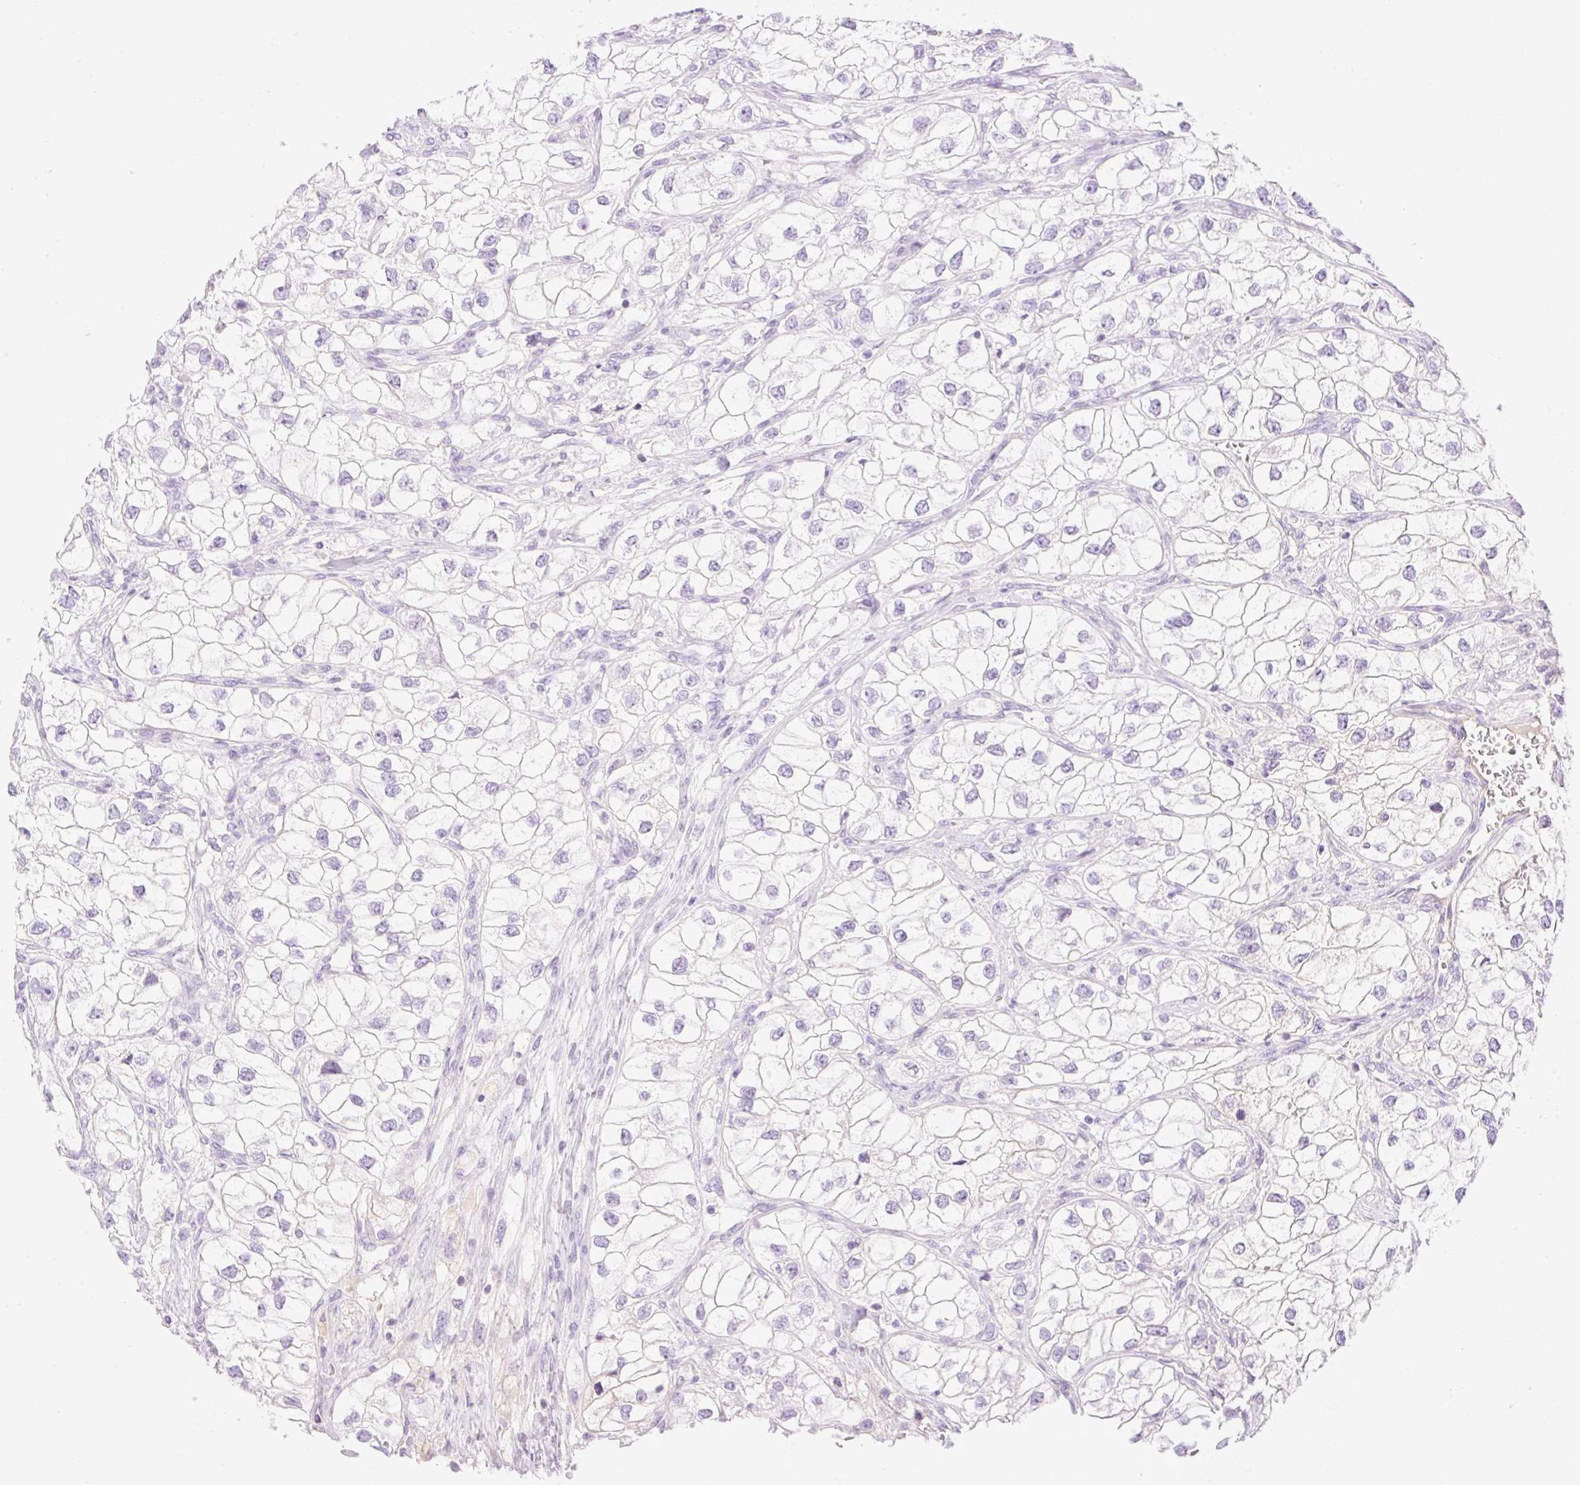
{"staining": {"intensity": "negative", "quantity": "none", "location": "none"}, "tissue": "renal cancer", "cell_type": "Tumor cells", "image_type": "cancer", "snomed": [{"axis": "morphology", "description": "Adenocarcinoma, NOS"}, {"axis": "topography", "description": "Kidney"}], "caption": "Immunohistochemistry of adenocarcinoma (renal) shows no staining in tumor cells.", "gene": "PALM3", "patient": {"sex": "male", "age": 59}}